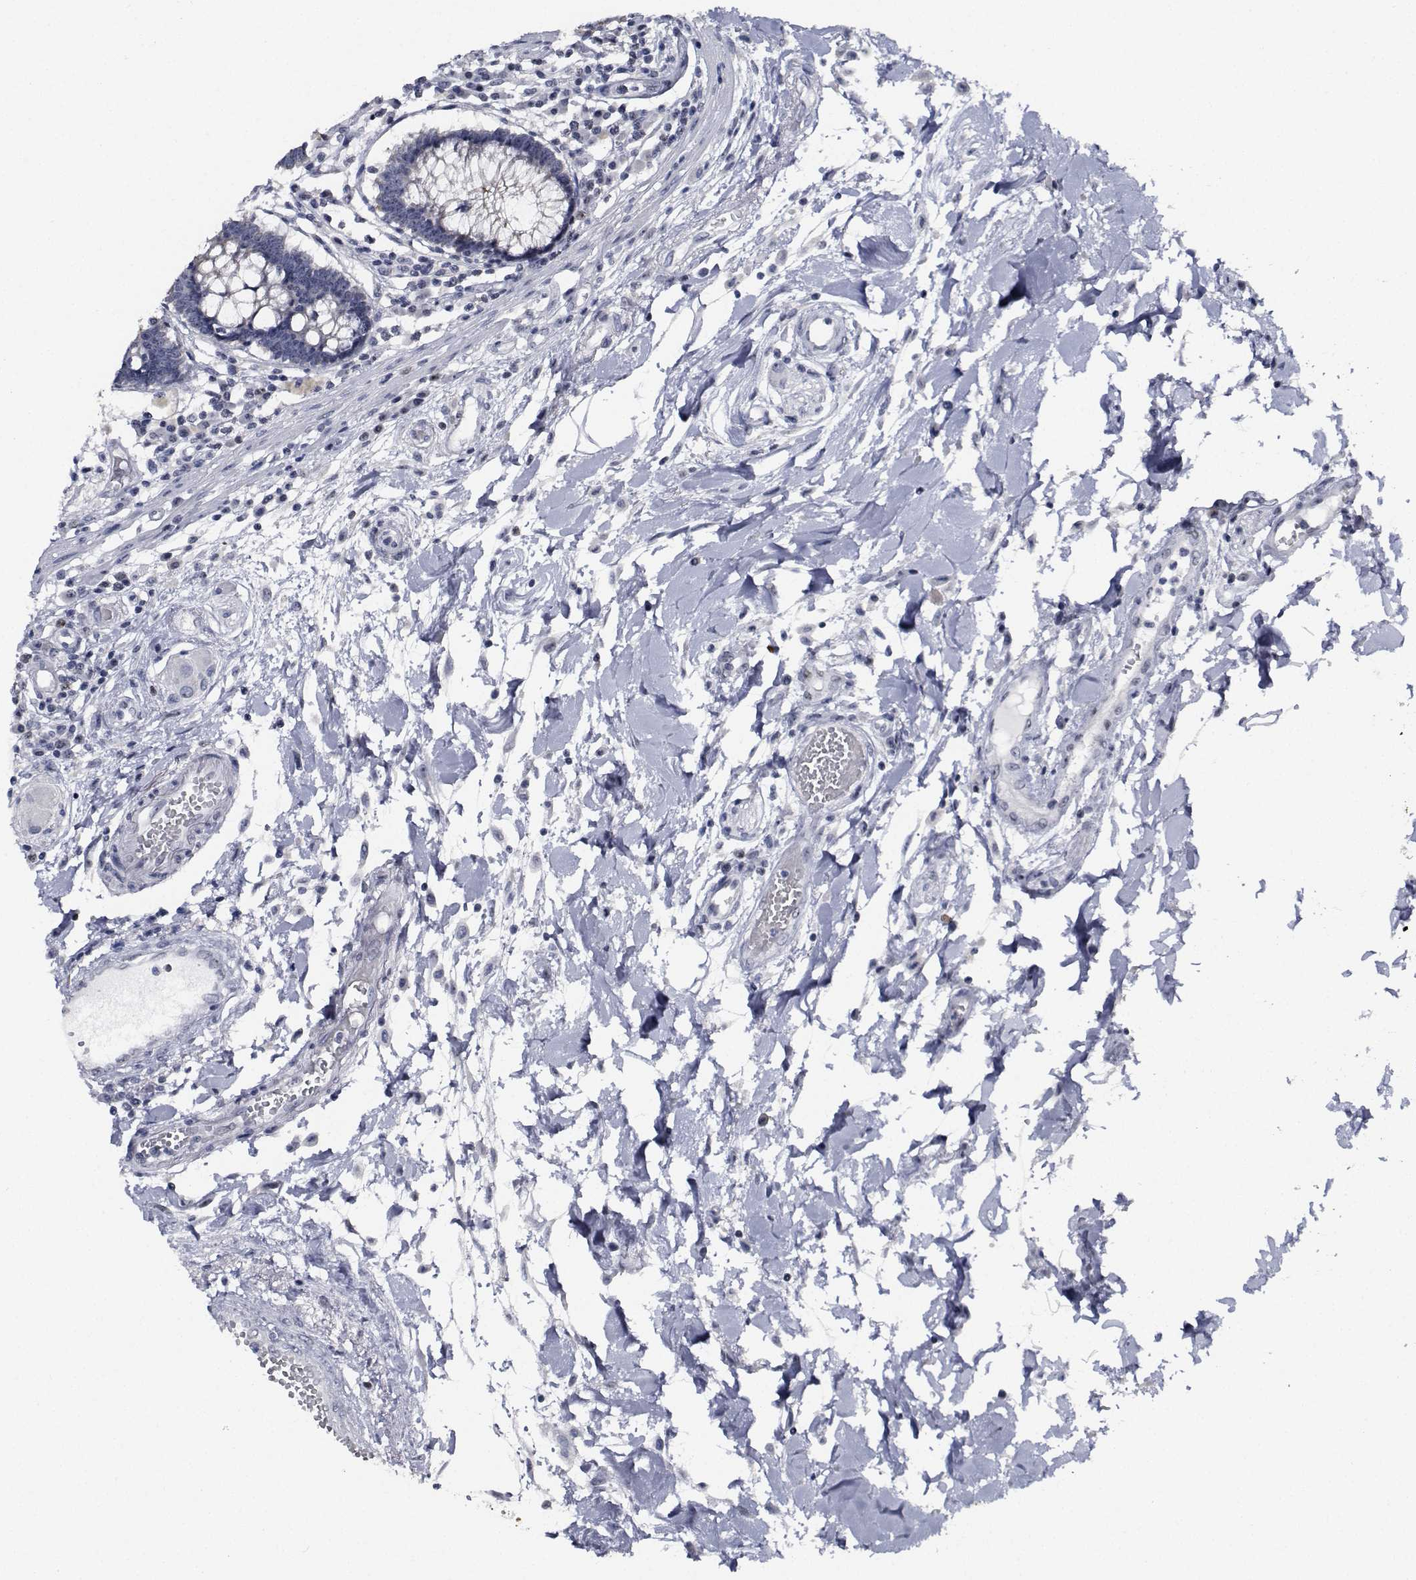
{"staining": {"intensity": "negative", "quantity": "none", "location": "none"}, "tissue": "colon", "cell_type": "Endothelial cells", "image_type": "normal", "snomed": [{"axis": "morphology", "description": "Normal tissue, NOS"}, {"axis": "morphology", "description": "Adenocarcinoma, NOS"}, {"axis": "topography", "description": "Colon"}], "caption": "DAB (3,3'-diaminobenzidine) immunohistochemical staining of unremarkable human colon shows no significant positivity in endothelial cells.", "gene": "NVL", "patient": {"sex": "male", "age": 83}}